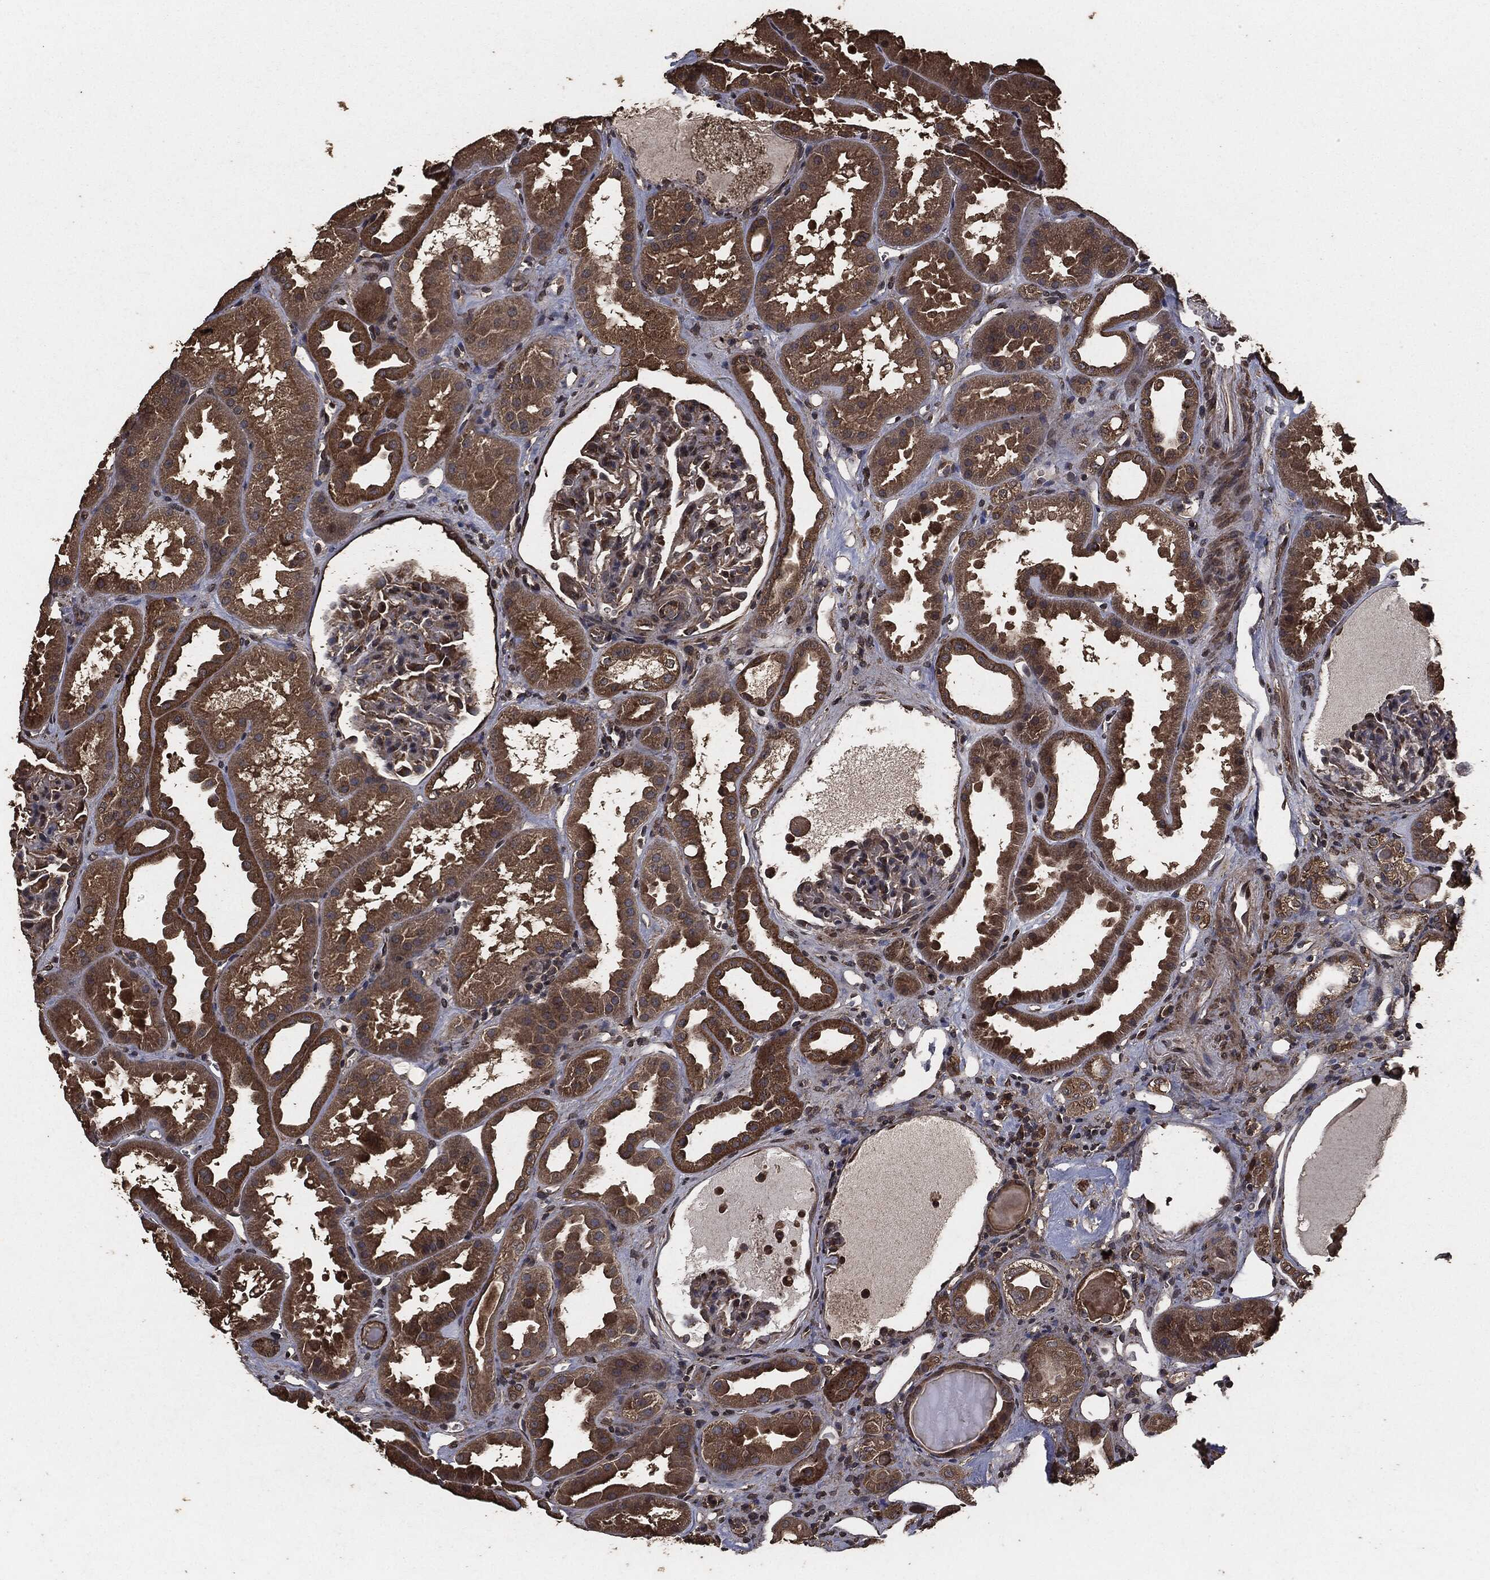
{"staining": {"intensity": "weak", "quantity": "<25%", "location": "cytoplasmic/membranous"}, "tissue": "kidney", "cell_type": "Cells in glomeruli", "image_type": "normal", "snomed": [{"axis": "morphology", "description": "Normal tissue, NOS"}, {"axis": "topography", "description": "Kidney"}], "caption": "Immunohistochemistry micrograph of normal kidney: human kidney stained with DAB (3,3'-diaminobenzidine) exhibits no significant protein staining in cells in glomeruli.", "gene": "AKT1S1", "patient": {"sex": "male", "age": 61}}